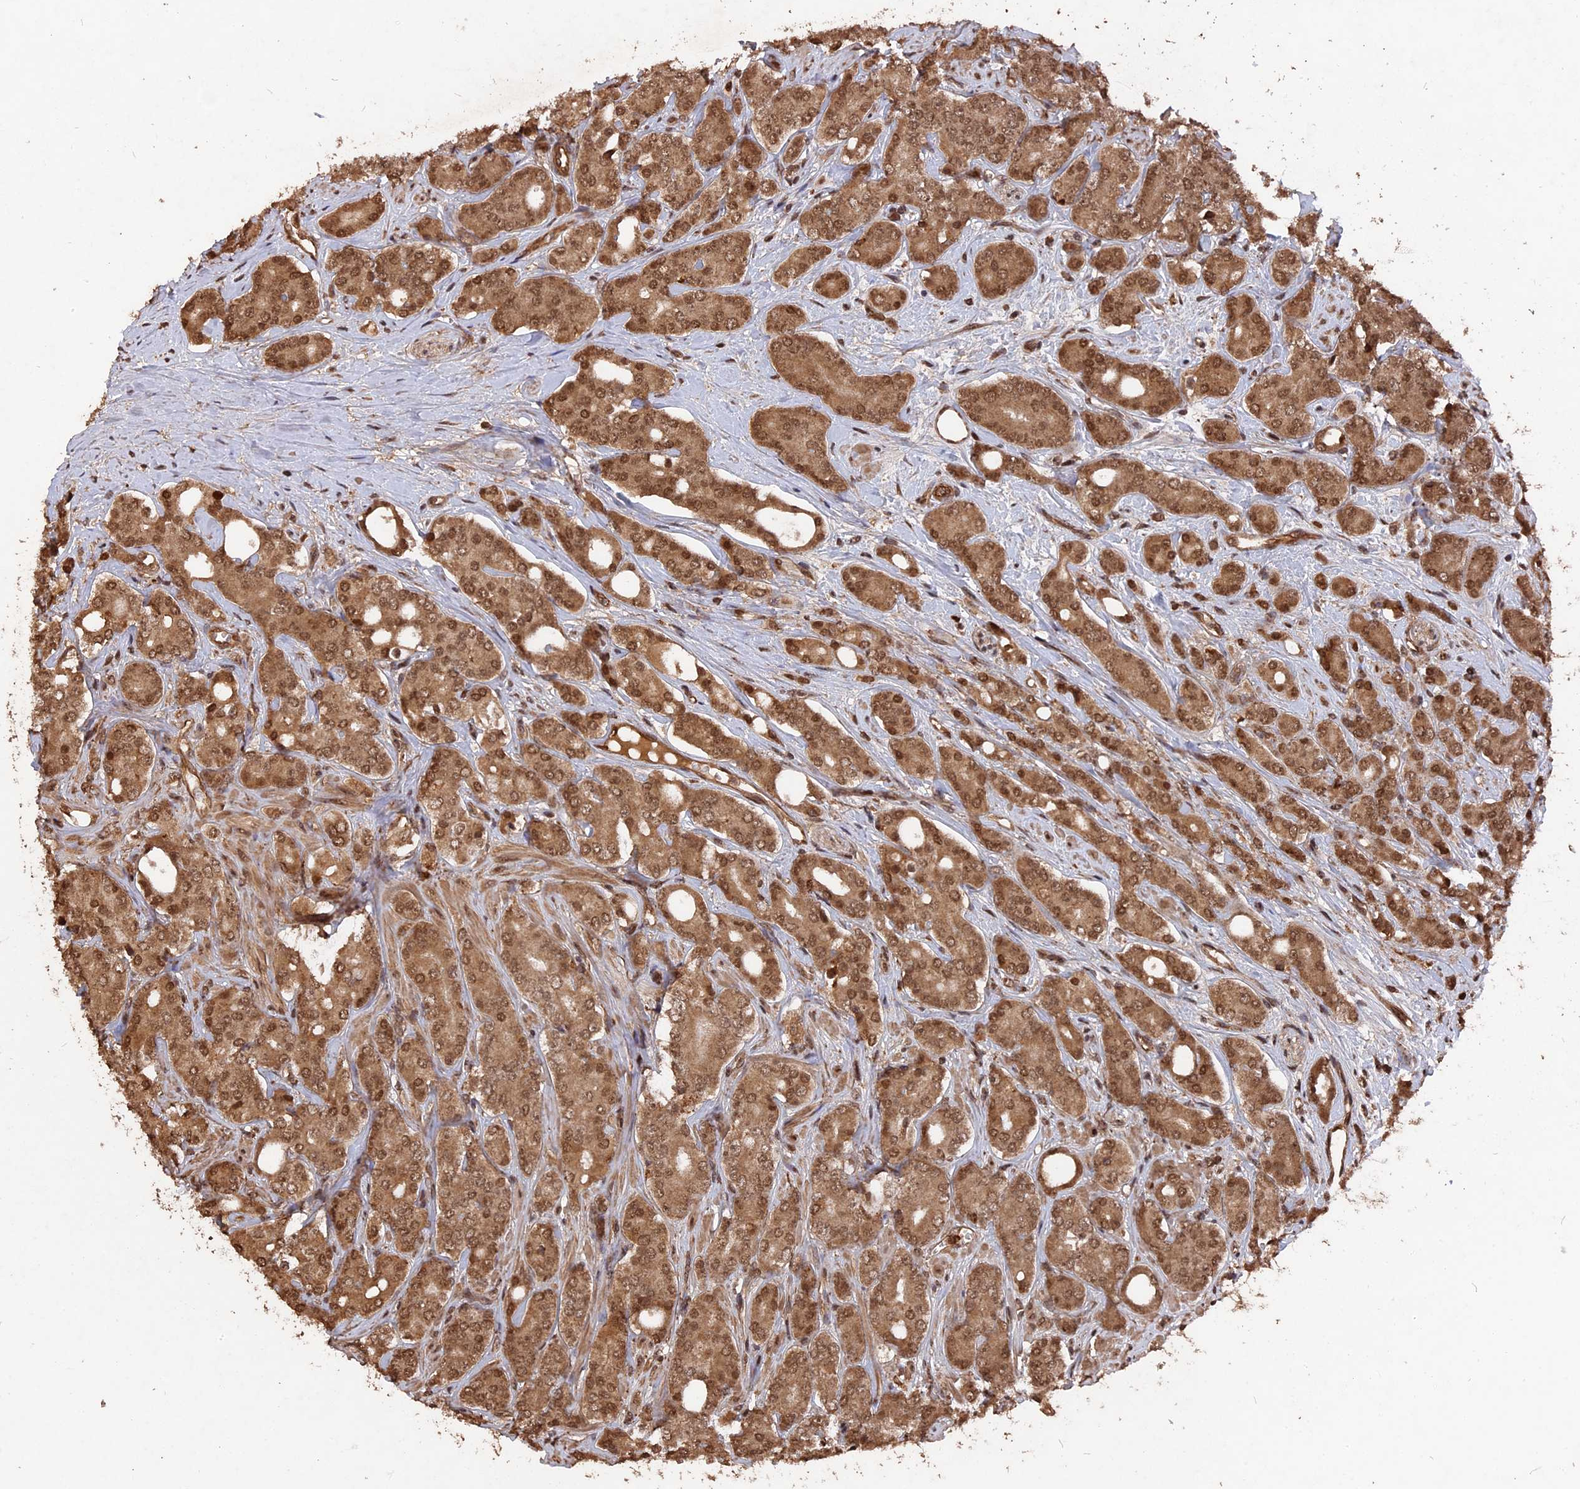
{"staining": {"intensity": "moderate", "quantity": ">75%", "location": "cytoplasmic/membranous,nuclear"}, "tissue": "prostate cancer", "cell_type": "Tumor cells", "image_type": "cancer", "snomed": [{"axis": "morphology", "description": "Adenocarcinoma, High grade"}, {"axis": "topography", "description": "Prostate"}], "caption": "A medium amount of moderate cytoplasmic/membranous and nuclear expression is identified in about >75% of tumor cells in adenocarcinoma (high-grade) (prostate) tissue.", "gene": "TELO2", "patient": {"sex": "male", "age": 62}}